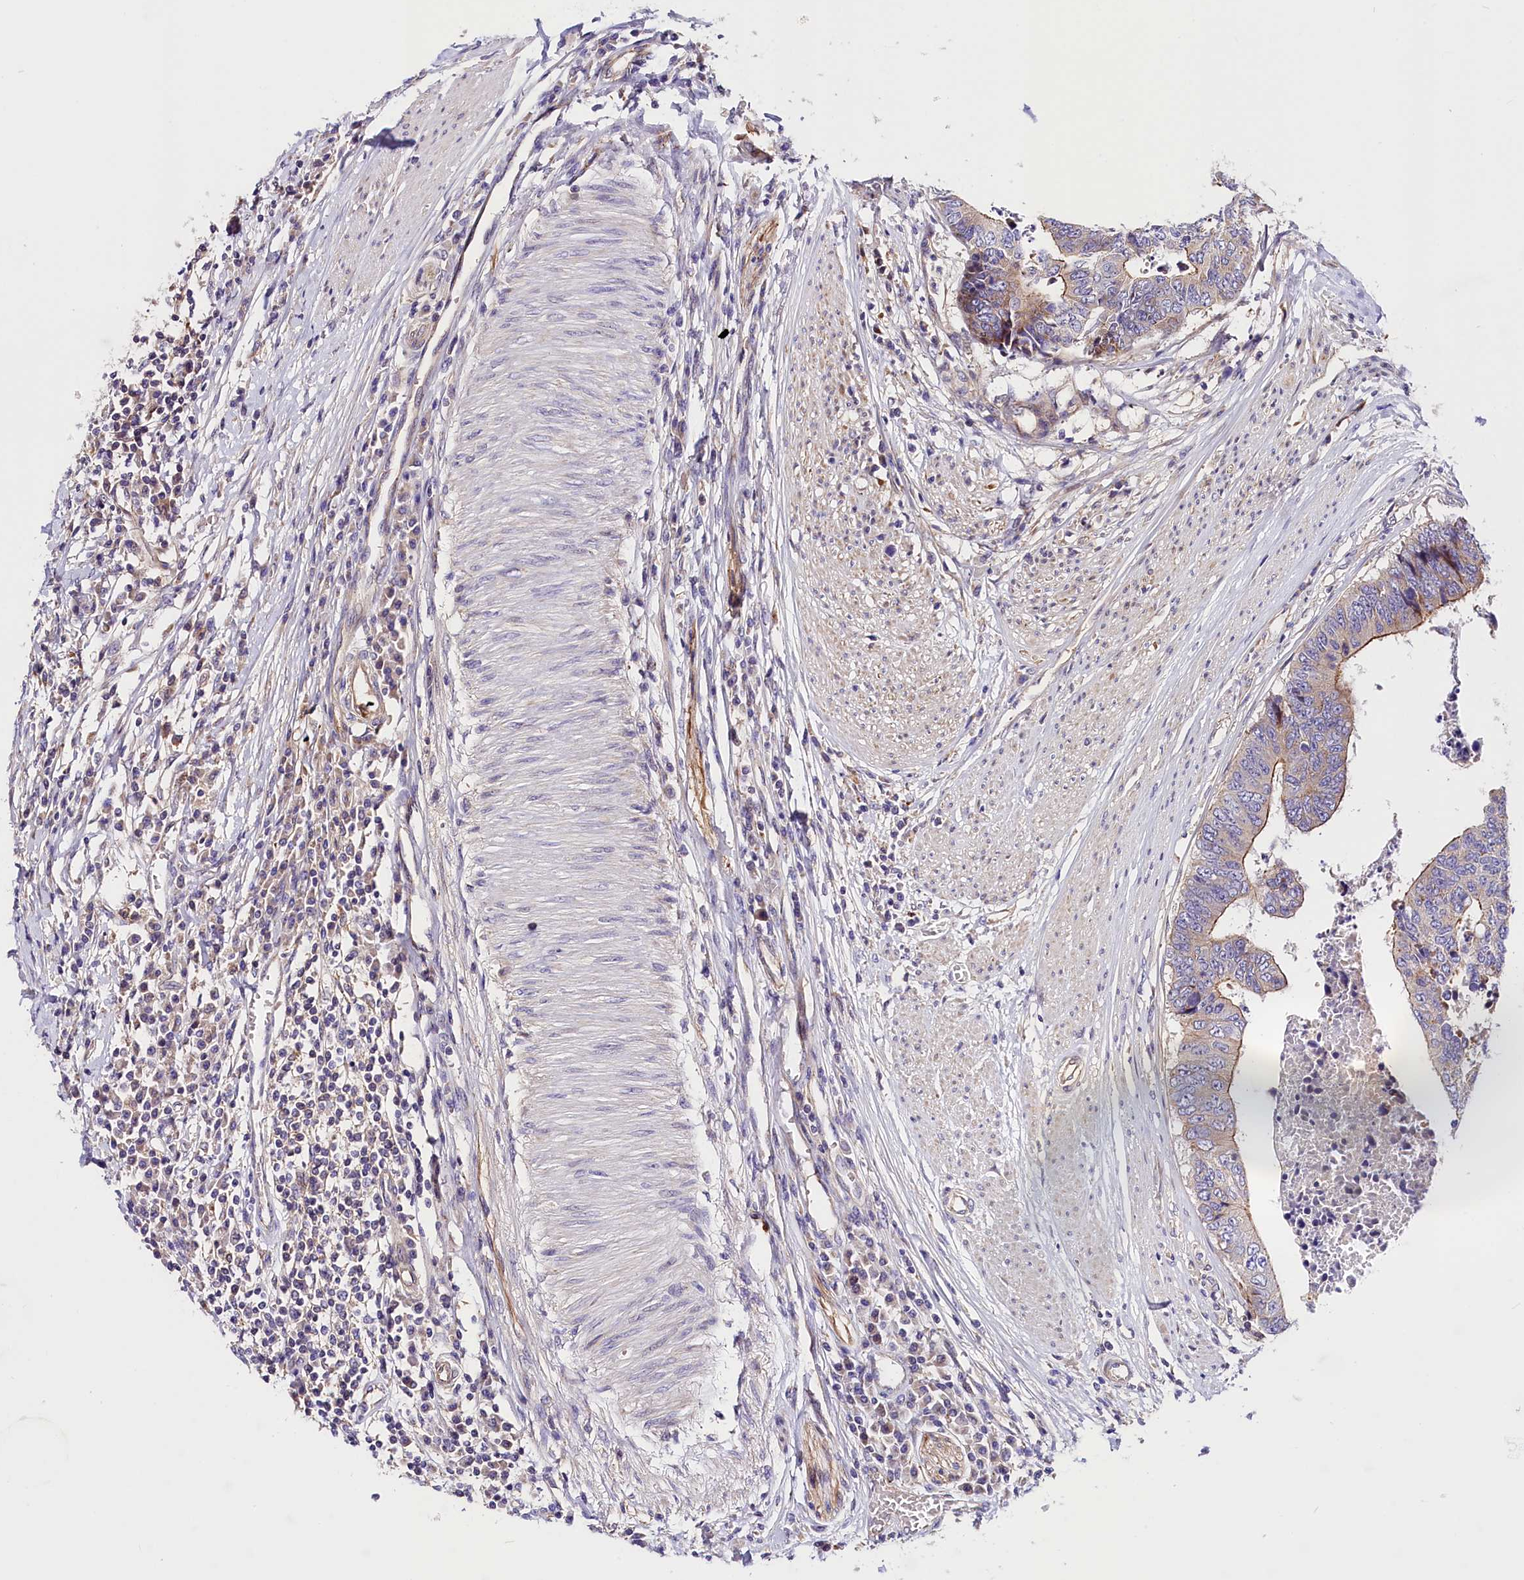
{"staining": {"intensity": "moderate", "quantity": "25%-75%", "location": "cytoplasmic/membranous"}, "tissue": "colorectal cancer", "cell_type": "Tumor cells", "image_type": "cancer", "snomed": [{"axis": "morphology", "description": "Adenocarcinoma, NOS"}, {"axis": "topography", "description": "Rectum"}], "caption": "Moderate cytoplasmic/membranous protein positivity is appreciated in approximately 25%-75% of tumor cells in colorectal cancer.", "gene": "ARMC6", "patient": {"sex": "male", "age": 84}}